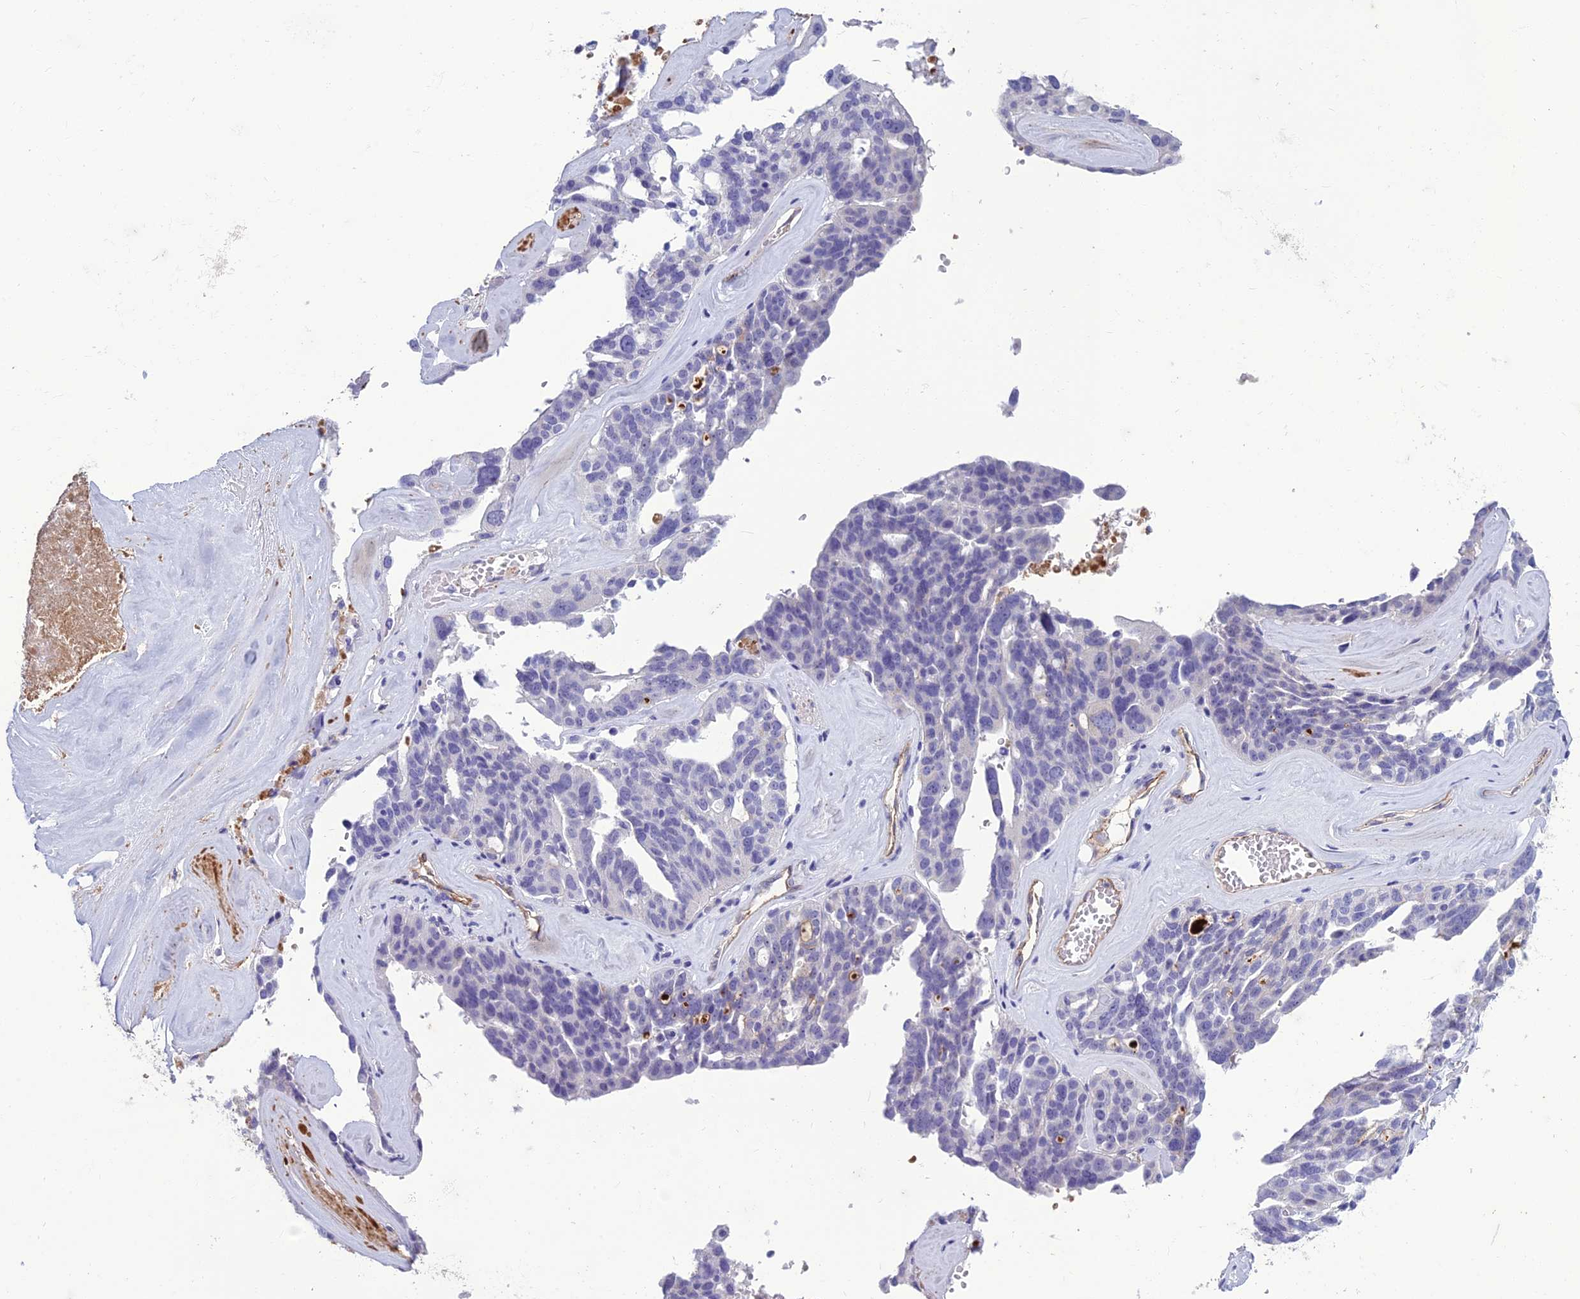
{"staining": {"intensity": "negative", "quantity": "none", "location": "none"}, "tissue": "ovarian cancer", "cell_type": "Tumor cells", "image_type": "cancer", "snomed": [{"axis": "morphology", "description": "Cystadenocarcinoma, serous, NOS"}, {"axis": "topography", "description": "Ovary"}], "caption": "The immunohistochemistry (IHC) micrograph has no significant staining in tumor cells of ovarian cancer tissue.", "gene": "BBS7", "patient": {"sex": "female", "age": 59}}